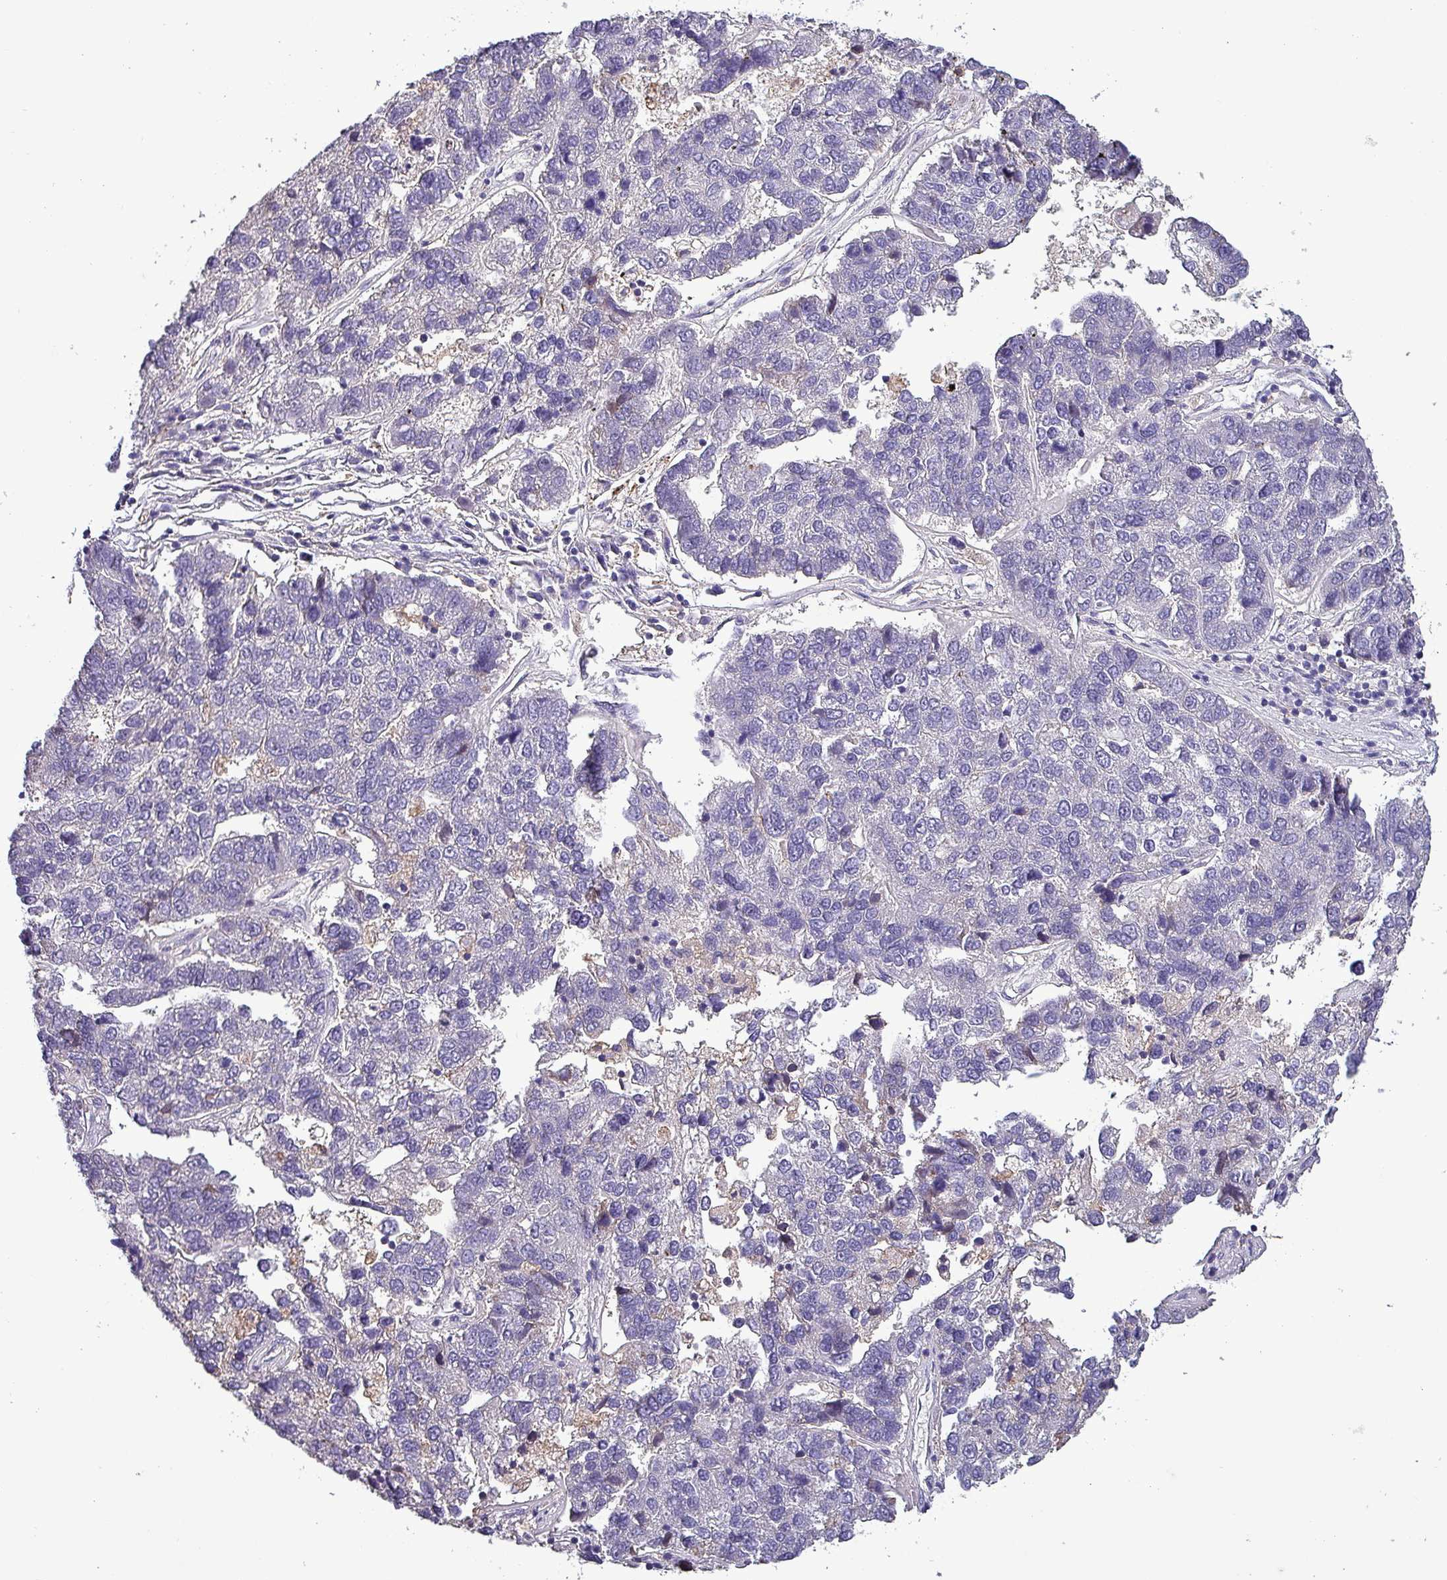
{"staining": {"intensity": "negative", "quantity": "none", "location": "none"}, "tissue": "pancreatic cancer", "cell_type": "Tumor cells", "image_type": "cancer", "snomed": [{"axis": "morphology", "description": "Adenocarcinoma, NOS"}, {"axis": "topography", "description": "Pancreas"}], "caption": "A high-resolution image shows immunohistochemistry staining of pancreatic adenocarcinoma, which exhibits no significant positivity in tumor cells.", "gene": "HTRA4", "patient": {"sex": "female", "age": 61}}